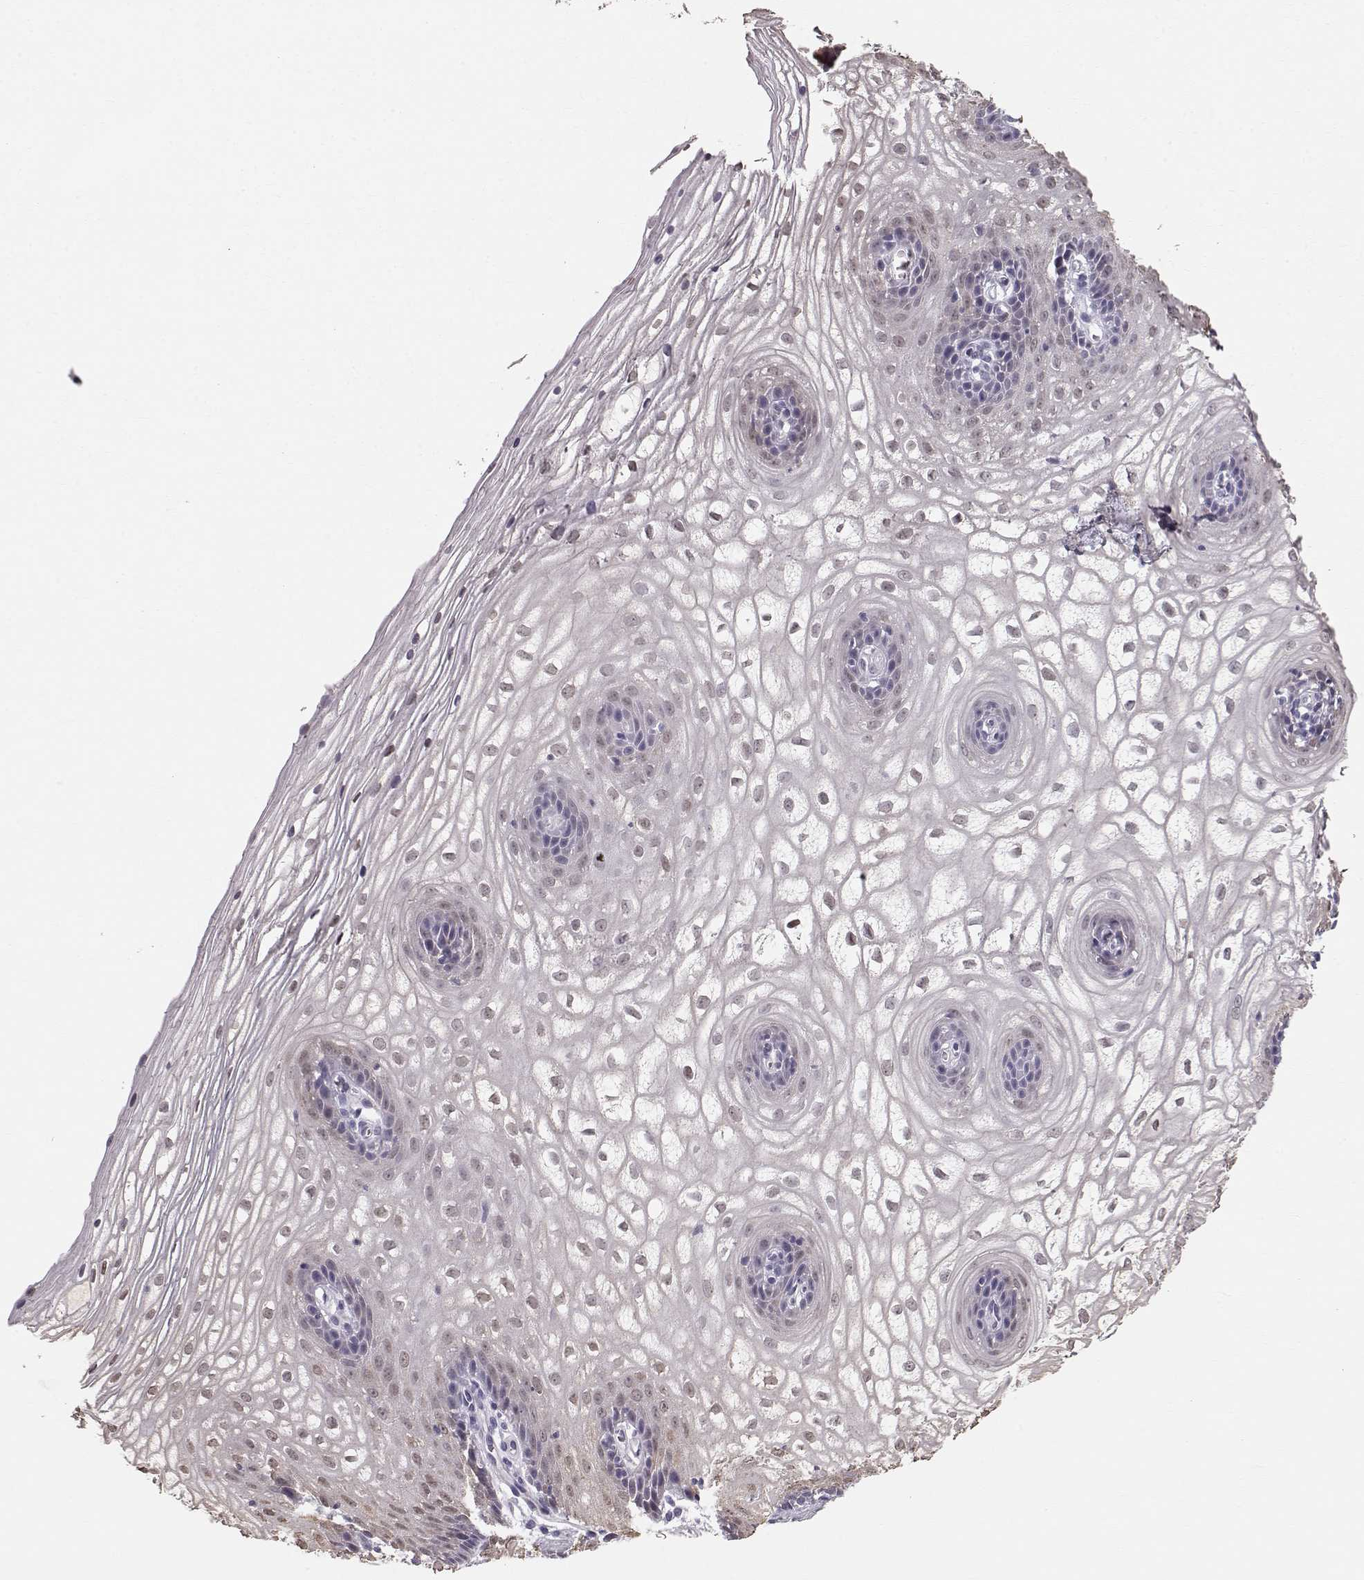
{"staining": {"intensity": "negative", "quantity": "none", "location": "none"}, "tissue": "vagina", "cell_type": "Squamous epithelial cells", "image_type": "normal", "snomed": [{"axis": "morphology", "description": "Normal tissue, NOS"}, {"axis": "topography", "description": "Vagina"}], "caption": "High power microscopy photomicrograph of an IHC photomicrograph of normal vagina, revealing no significant expression in squamous epithelial cells.", "gene": "POU1F1", "patient": {"sex": "female", "age": 34}}